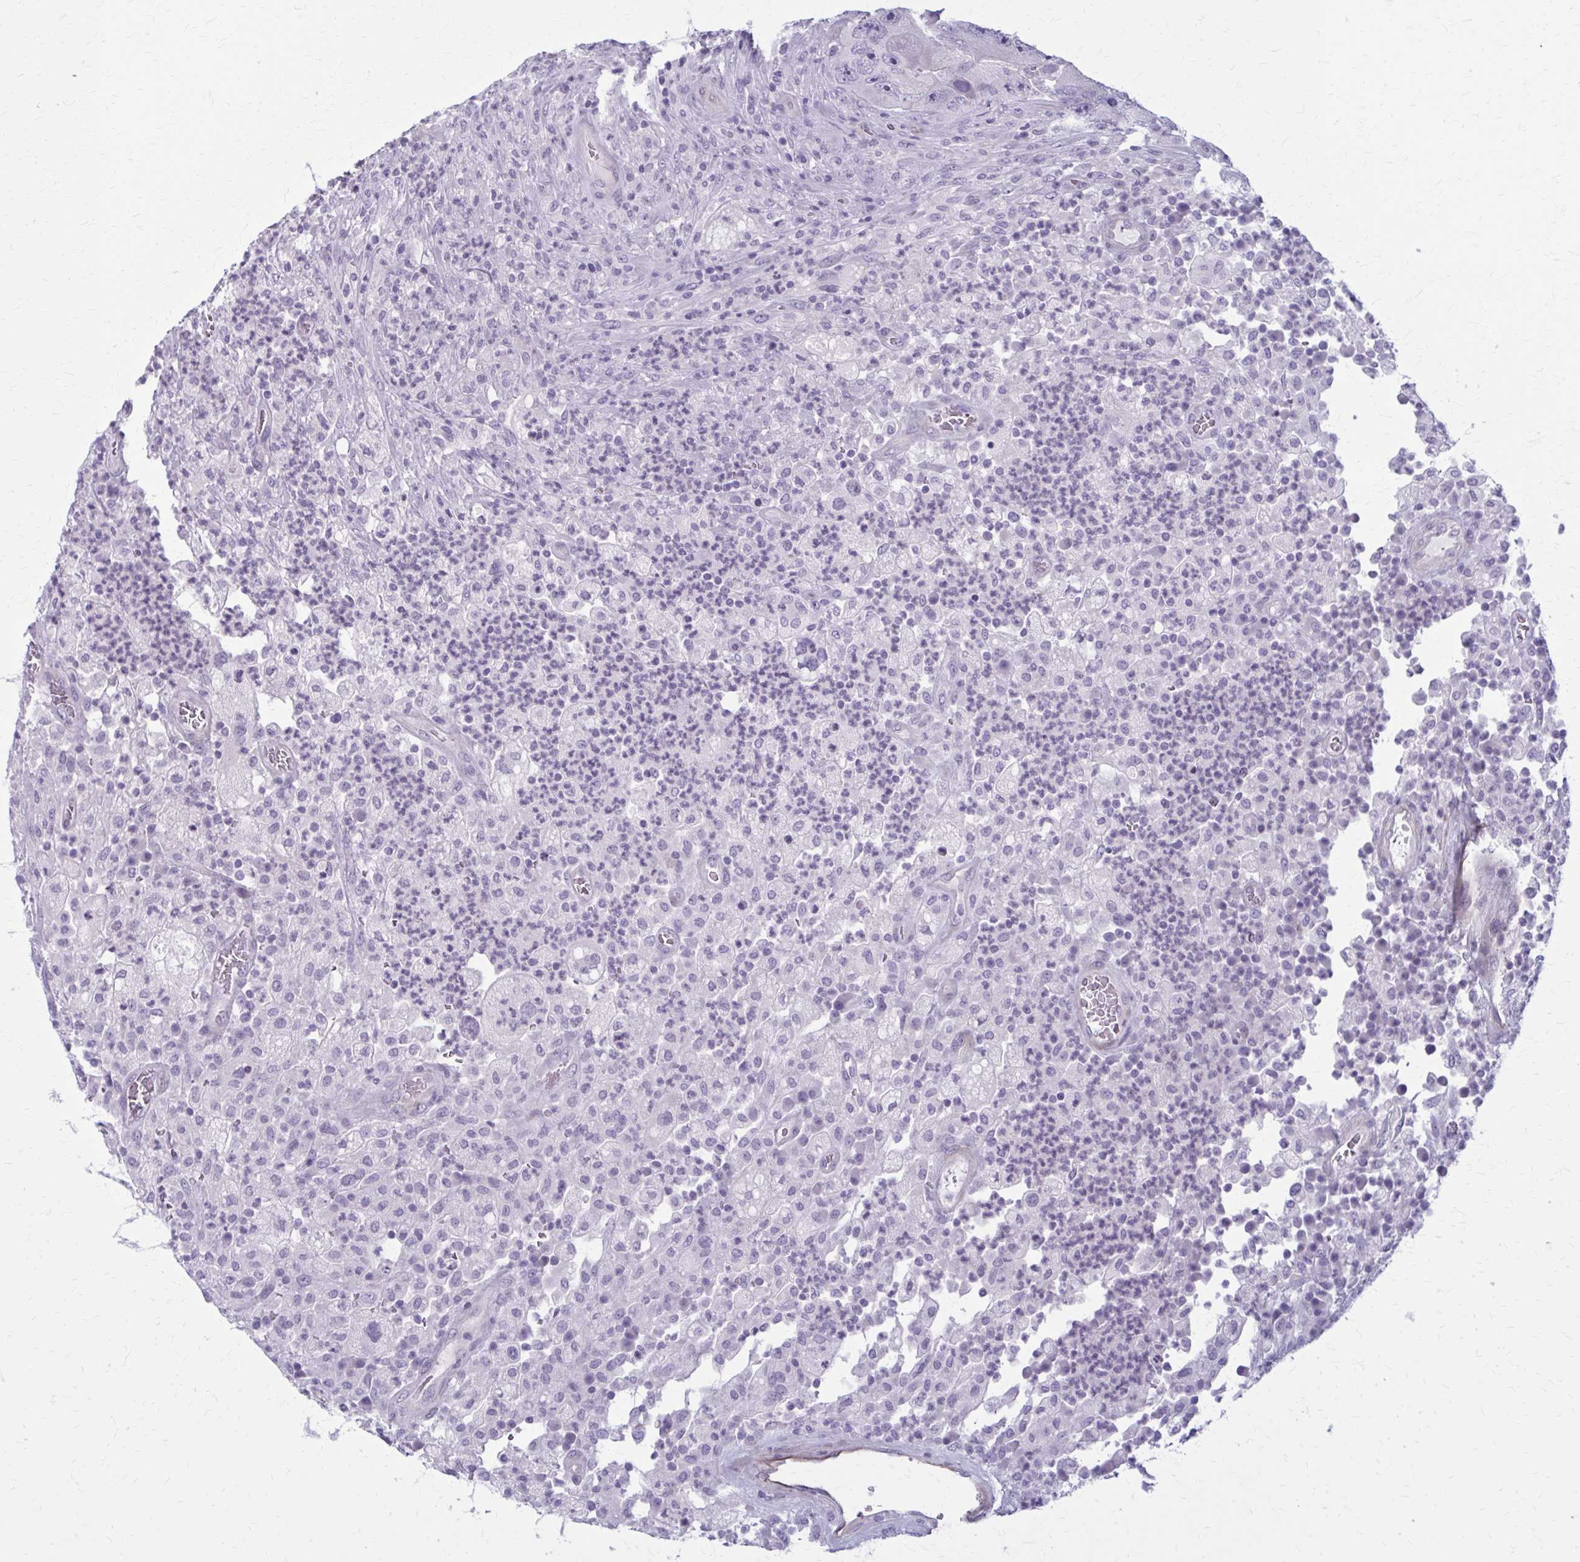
{"staining": {"intensity": "negative", "quantity": "none", "location": "none"}, "tissue": "colorectal cancer", "cell_type": "Tumor cells", "image_type": "cancer", "snomed": [{"axis": "morphology", "description": "Adenocarcinoma, NOS"}, {"axis": "topography", "description": "Colon"}], "caption": "An immunohistochemistry (IHC) micrograph of adenocarcinoma (colorectal) is shown. There is no staining in tumor cells of adenocarcinoma (colorectal).", "gene": "CASQ2", "patient": {"sex": "female", "age": 86}}